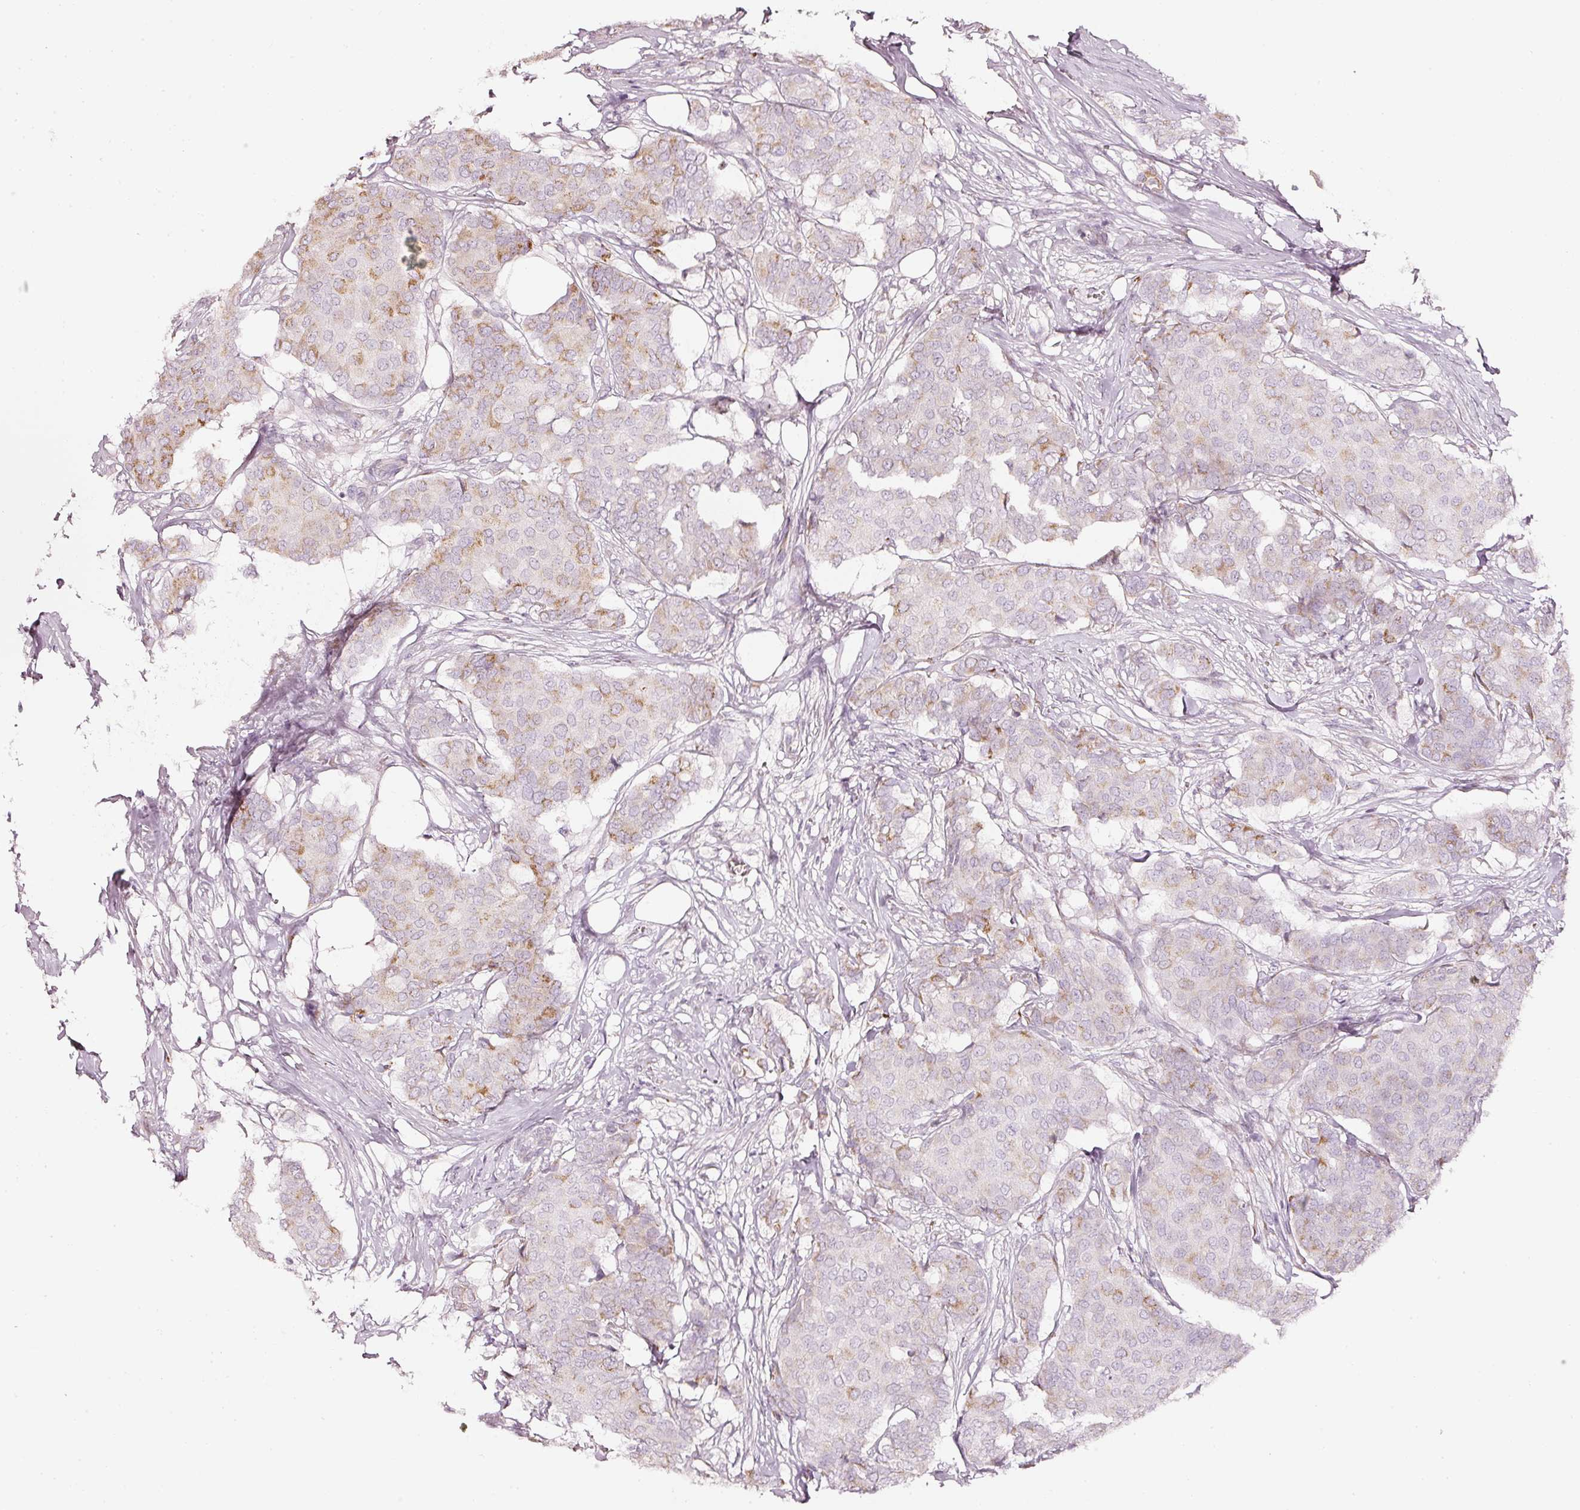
{"staining": {"intensity": "moderate", "quantity": "<25%", "location": "cytoplasmic/membranous"}, "tissue": "breast cancer", "cell_type": "Tumor cells", "image_type": "cancer", "snomed": [{"axis": "morphology", "description": "Duct carcinoma"}, {"axis": "topography", "description": "Breast"}], "caption": "Invasive ductal carcinoma (breast) was stained to show a protein in brown. There is low levels of moderate cytoplasmic/membranous staining in about <25% of tumor cells. The protein is stained brown, and the nuclei are stained in blue (DAB (3,3'-diaminobenzidine) IHC with brightfield microscopy, high magnification).", "gene": "SDF4", "patient": {"sex": "female", "age": 75}}